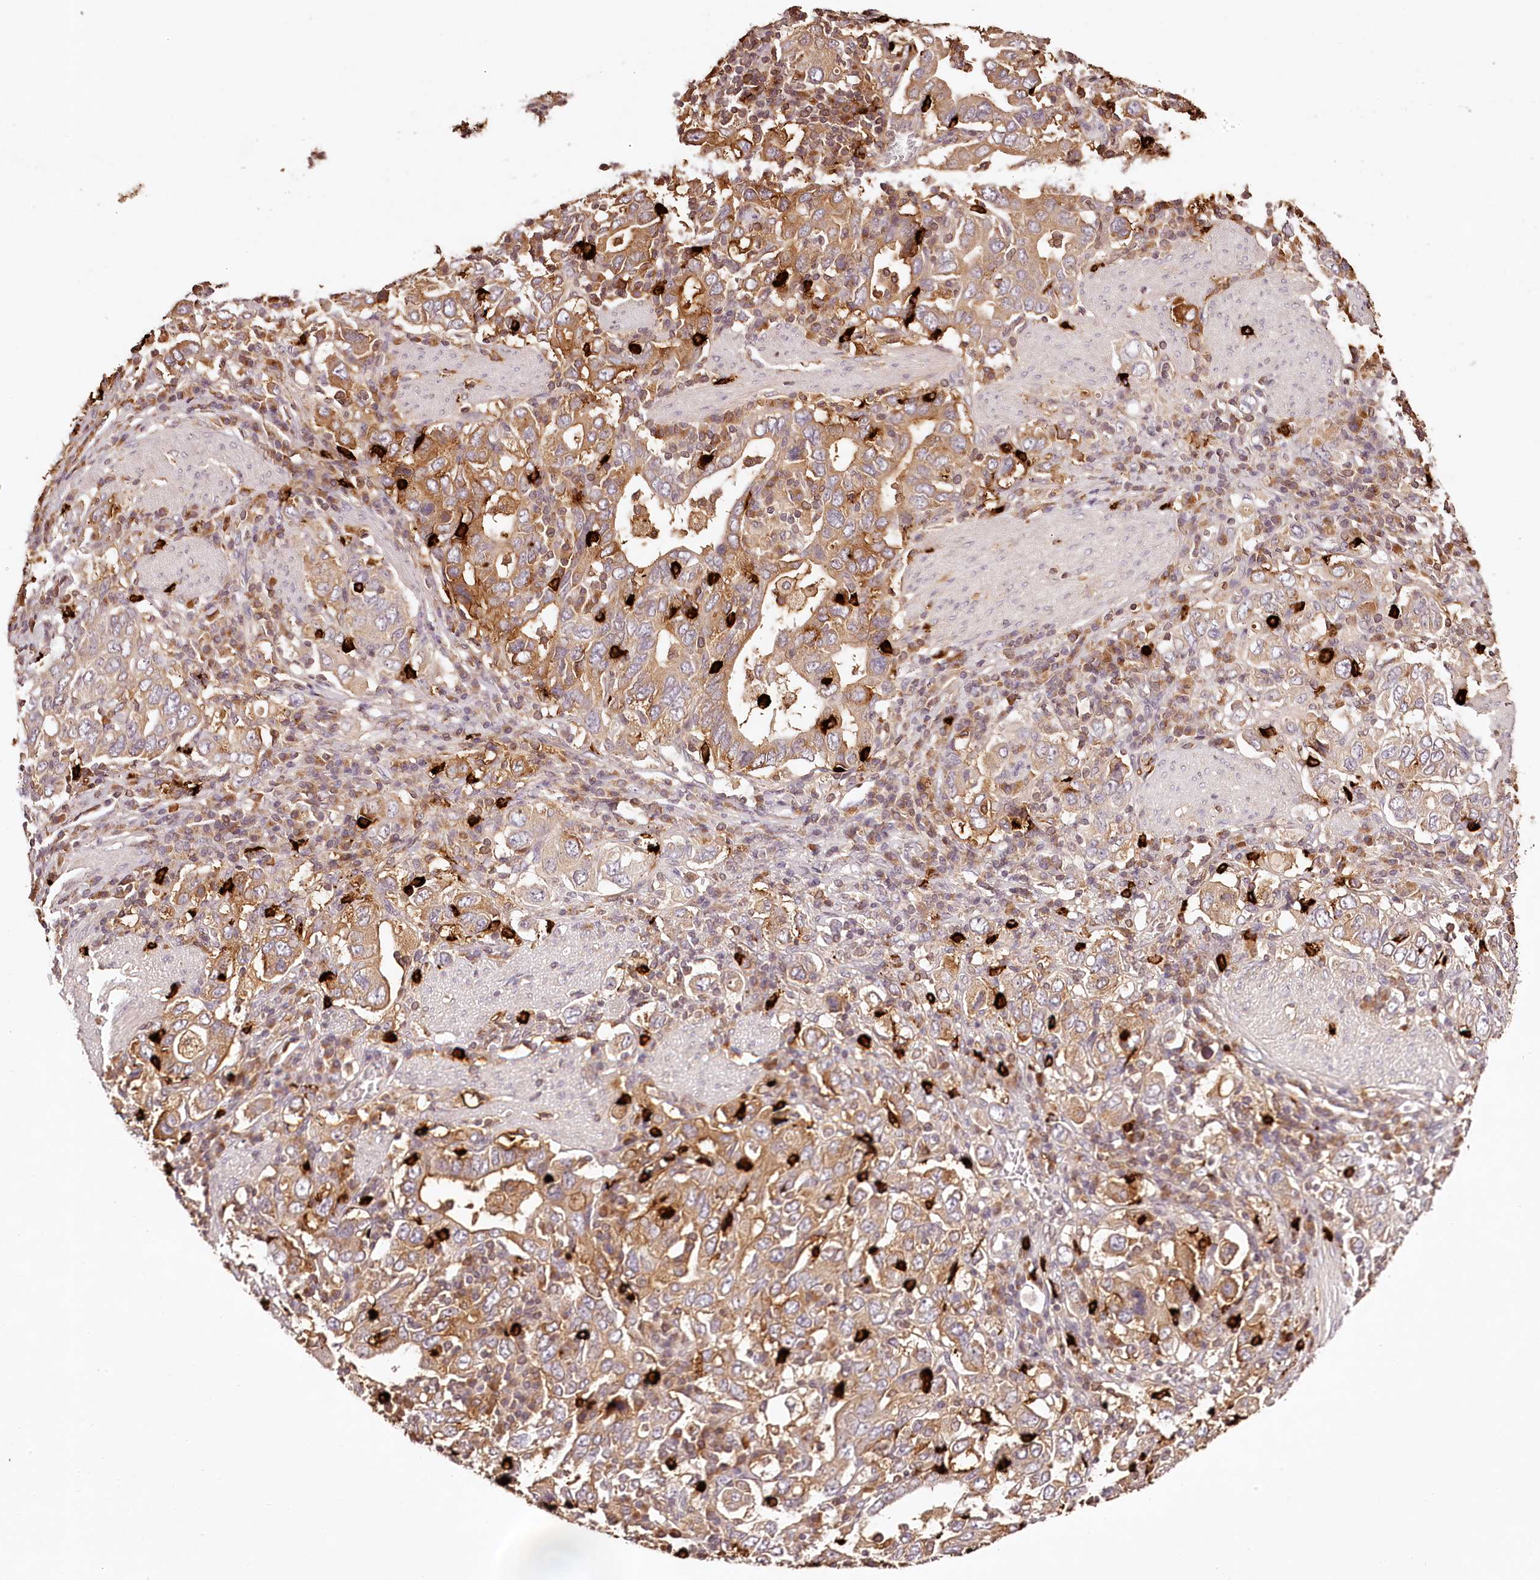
{"staining": {"intensity": "moderate", "quantity": ">75%", "location": "cytoplasmic/membranous"}, "tissue": "stomach cancer", "cell_type": "Tumor cells", "image_type": "cancer", "snomed": [{"axis": "morphology", "description": "Adenocarcinoma, NOS"}, {"axis": "topography", "description": "Stomach, upper"}], "caption": "IHC micrograph of neoplastic tissue: human stomach cancer (adenocarcinoma) stained using immunohistochemistry exhibits medium levels of moderate protein expression localized specifically in the cytoplasmic/membranous of tumor cells, appearing as a cytoplasmic/membranous brown color.", "gene": "SYNGR1", "patient": {"sex": "male", "age": 62}}